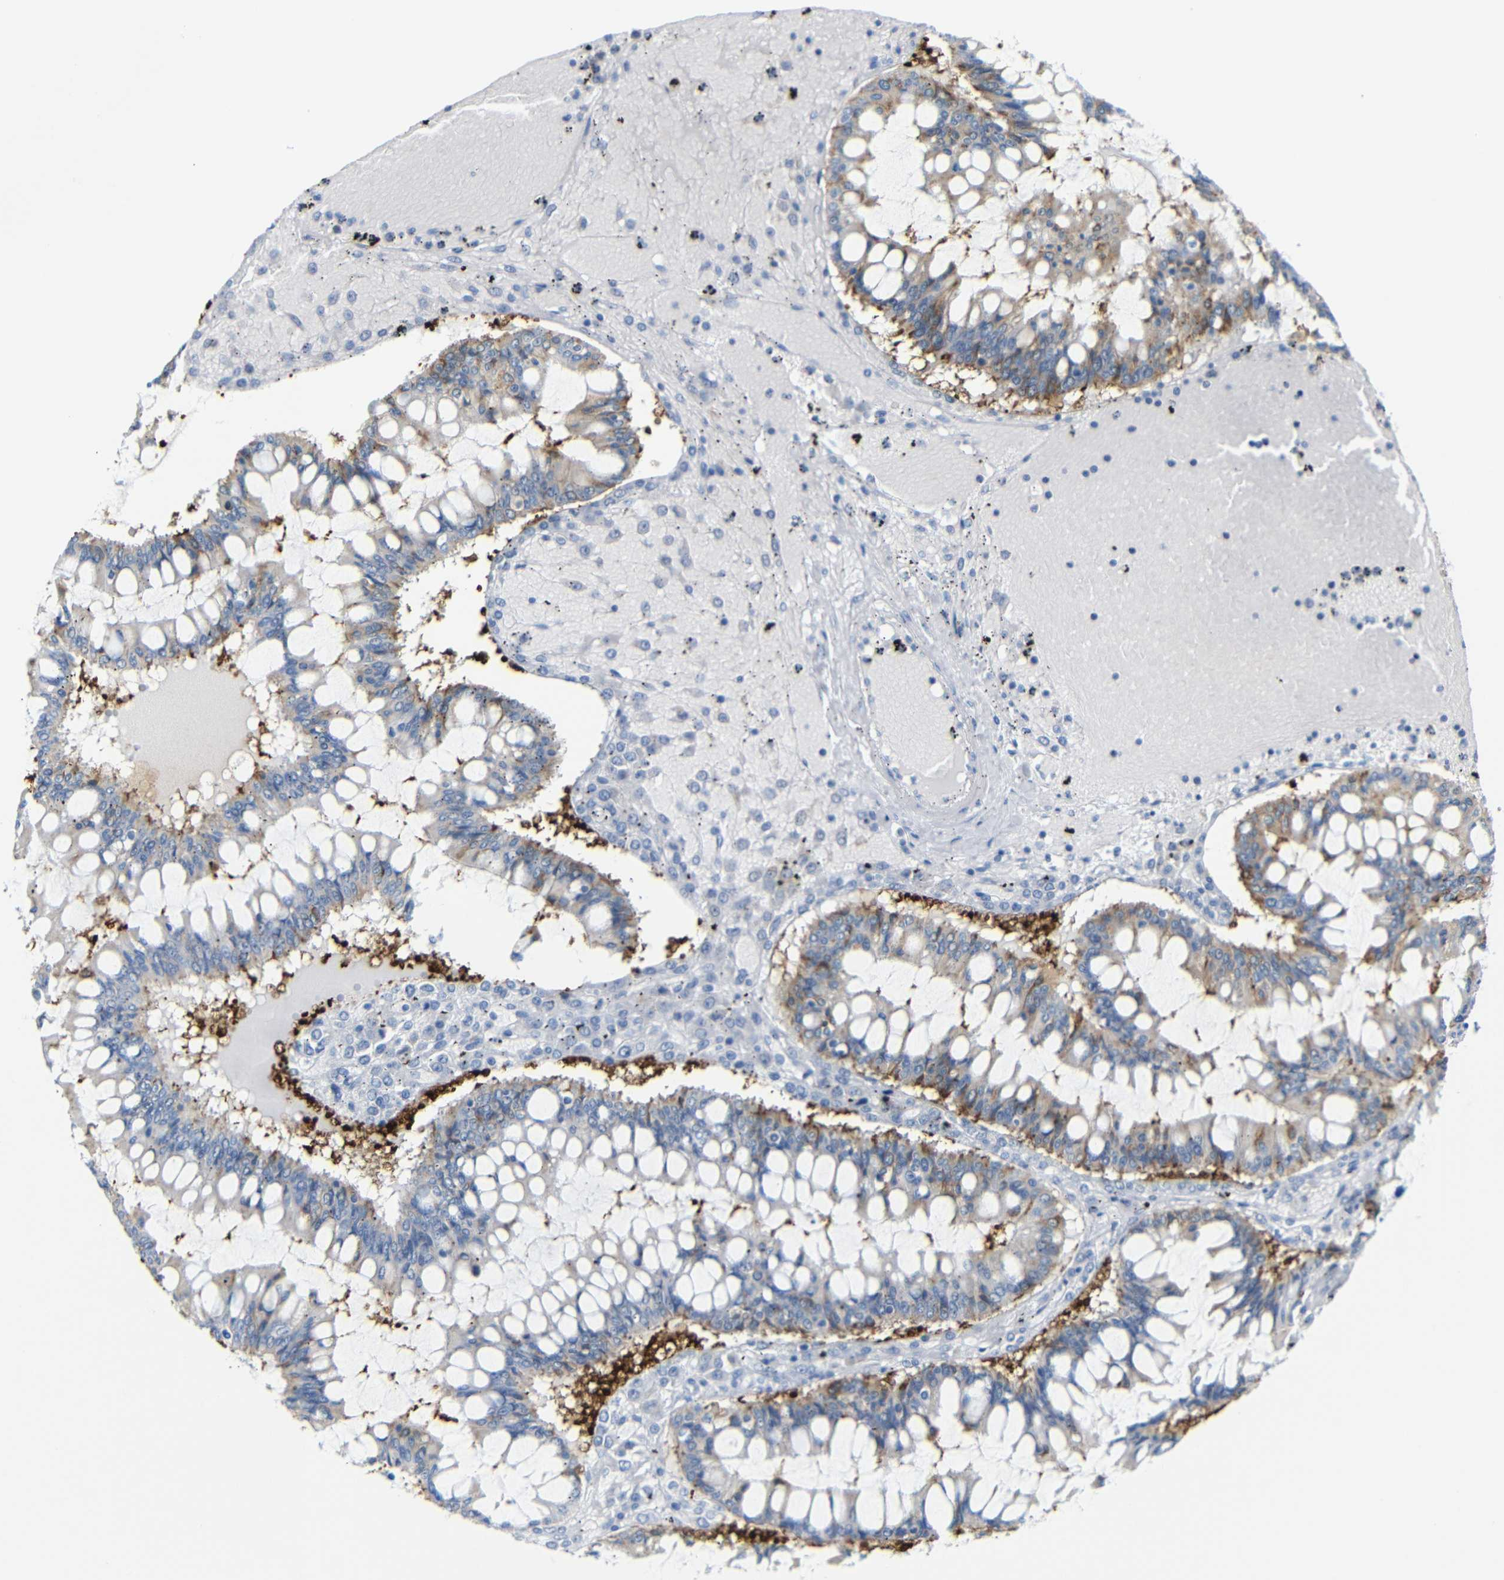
{"staining": {"intensity": "weak", "quantity": "25%-75%", "location": "cytoplasmic/membranous"}, "tissue": "ovarian cancer", "cell_type": "Tumor cells", "image_type": "cancer", "snomed": [{"axis": "morphology", "description": "Cystadenocarcinoma, mucinous, NOS"}, {"axis": "topography", "description": "Ovary"}], "caption": "Immunohistochemical staining of ovarian cancer exhibits low levels of weak cytoplasmic/membranous protein staining in approximately 25%-75% of tumor cells.", "gene": "FCRL1", "patient": {"sex": "female", "age": 73}}